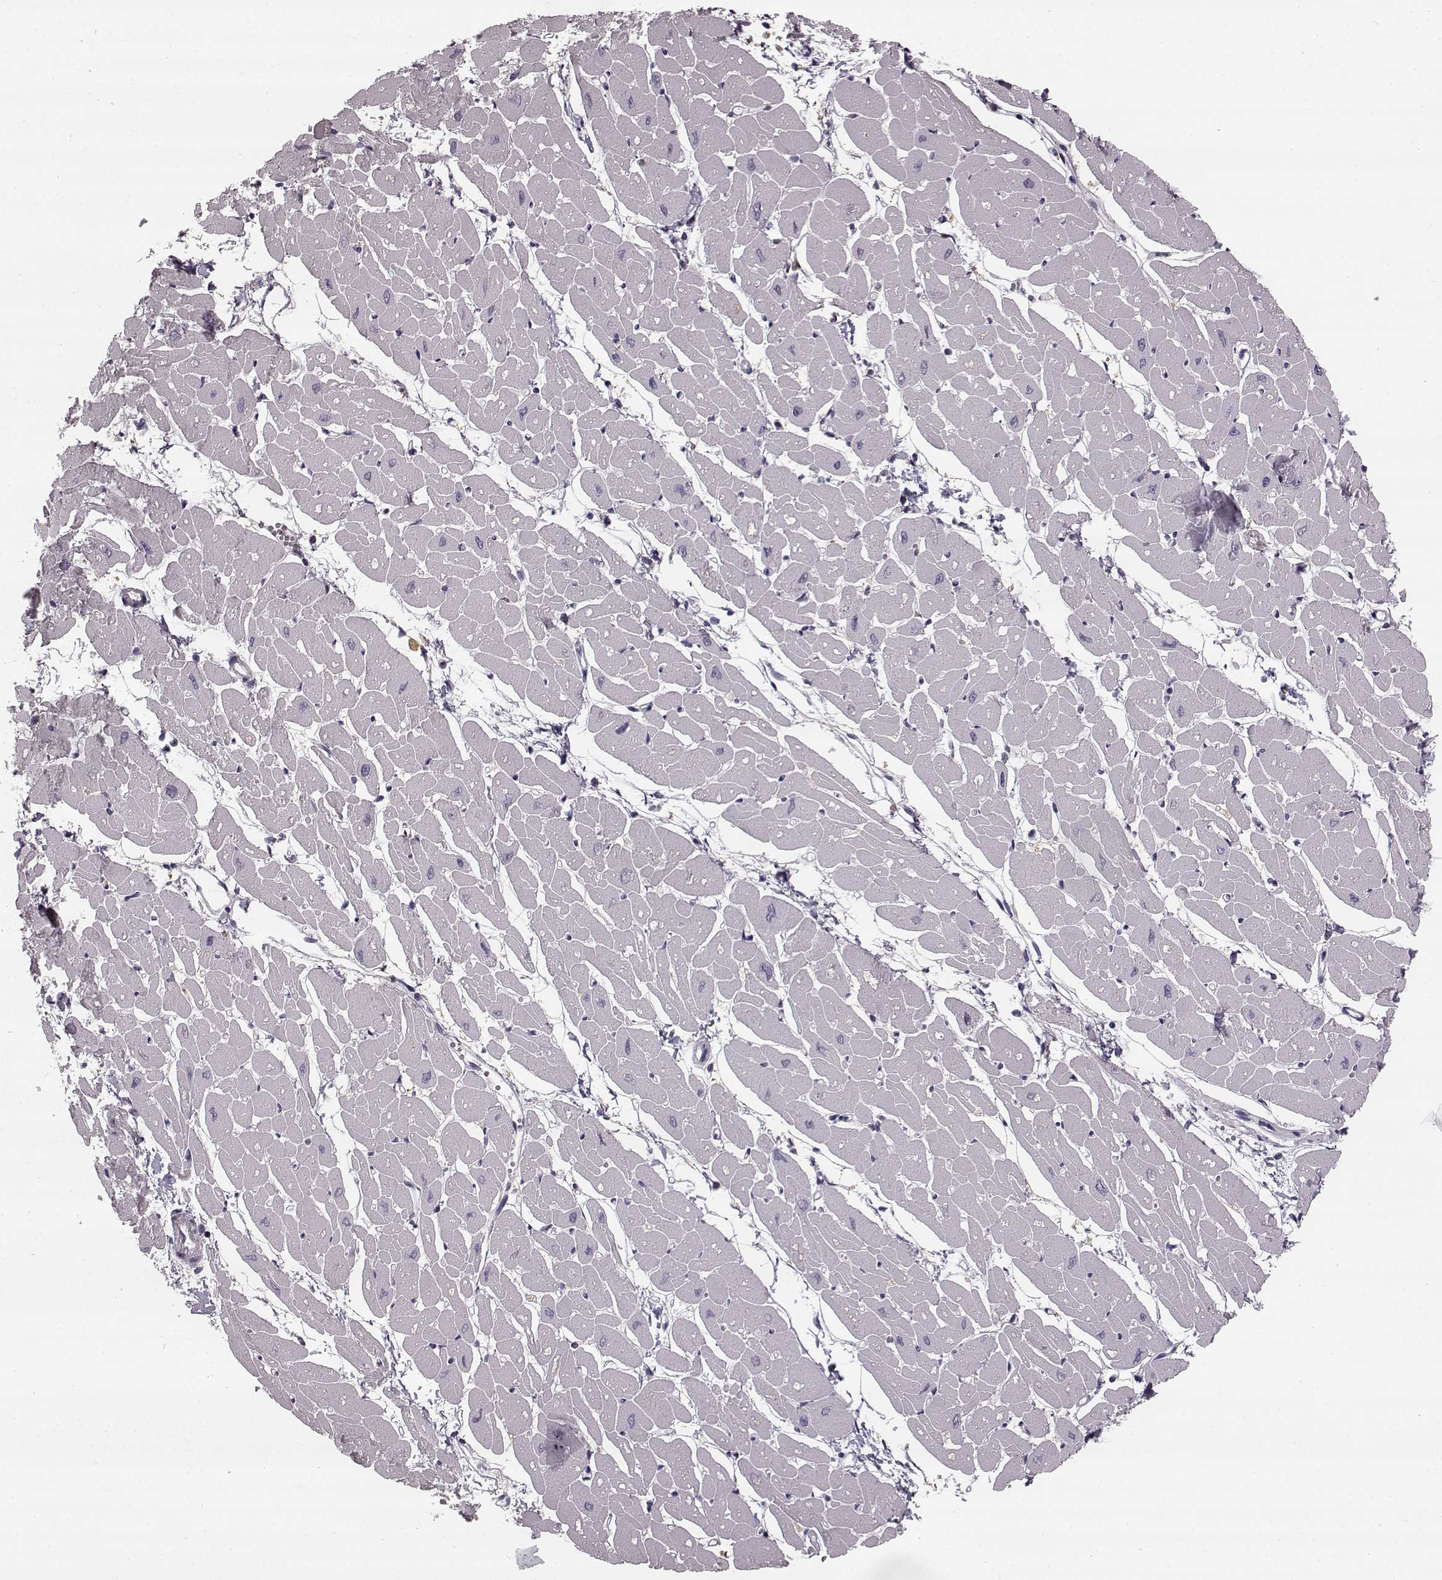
{"staining": {"intensity": "negative", "quantity": "none", "location": "none"}, "tissue": "heart muscle", "cell_type": "Cardiomyocytes", "image_type": "normal", "snomed": [{"axis": "morphology", "description": "Normal tissue, NOS"}, {"axis": "topography", "description": "Heart"}], "caption": "The histopathology image displays no staining of cardiomyocytes in benign heart muscle. Brightfield microscopy of IHC stained with DAB (3,3'-diaminobenzidine) (brown) and hematoxylin (blue), captured at high magnification.", "gene": "HMMR", "patient": {"sex": "male", "age": 57}}